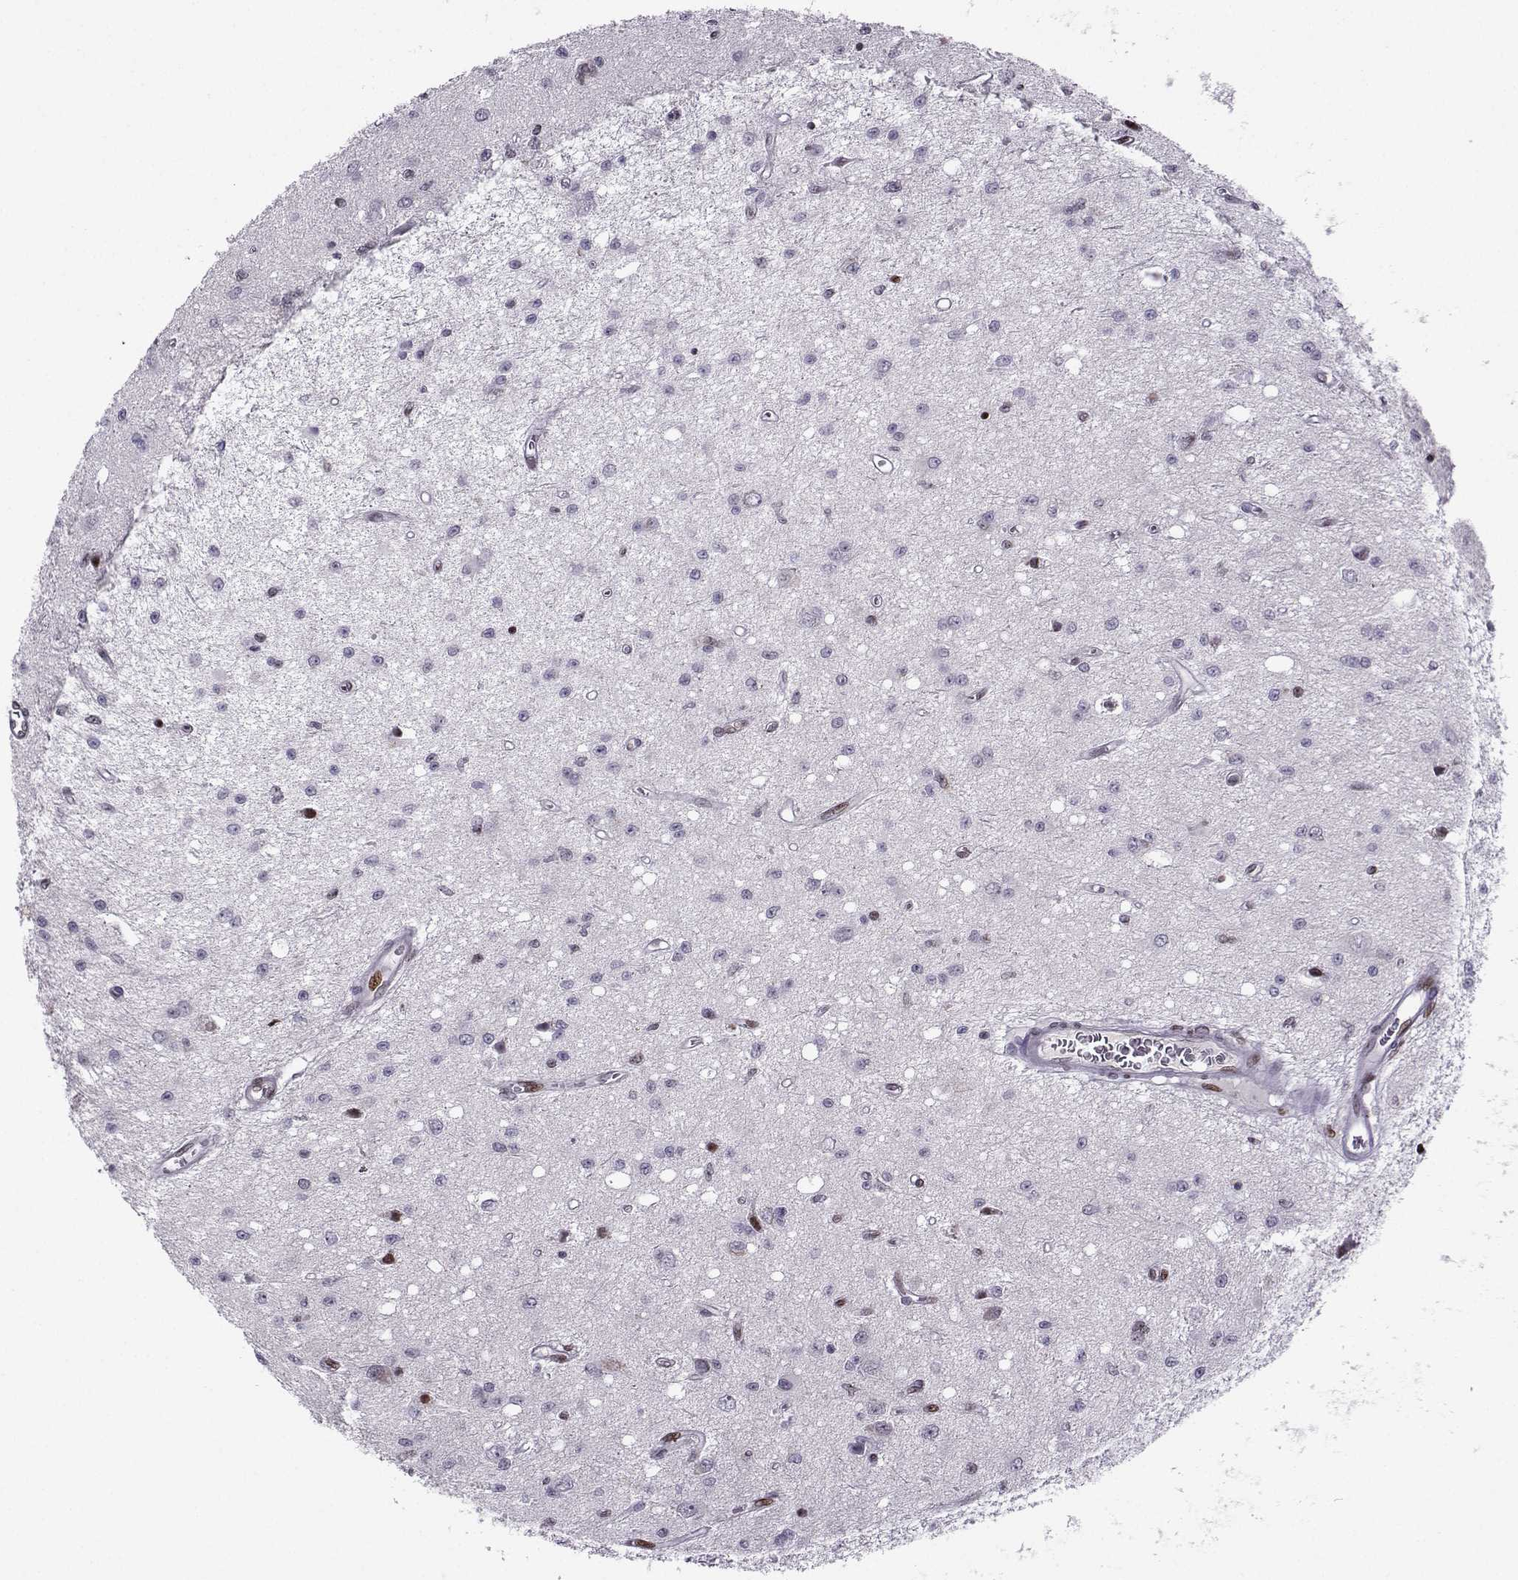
{"staining": {"intensity": "negative", "quantity": "none", "location": "none"}, "tissue": "glioma", "cell_type": "Tumor cells", "image_type": "cancer", "snomed": [{"axis": "morphology", "description": "Glioma, malignant, Low grade"}, {"axis": "topography", "description": "Brain"}], "caption": "IHC histopathology image of neoplastic tissue: human glioma stained with DAB shows no significant protein expression in tumor cells. (DAB (3,3'-diaminobenzidine) immunohistochemistry, high magnification).", "gene": "ZNF19", "patient": {"sex": "female", "age": 45}}